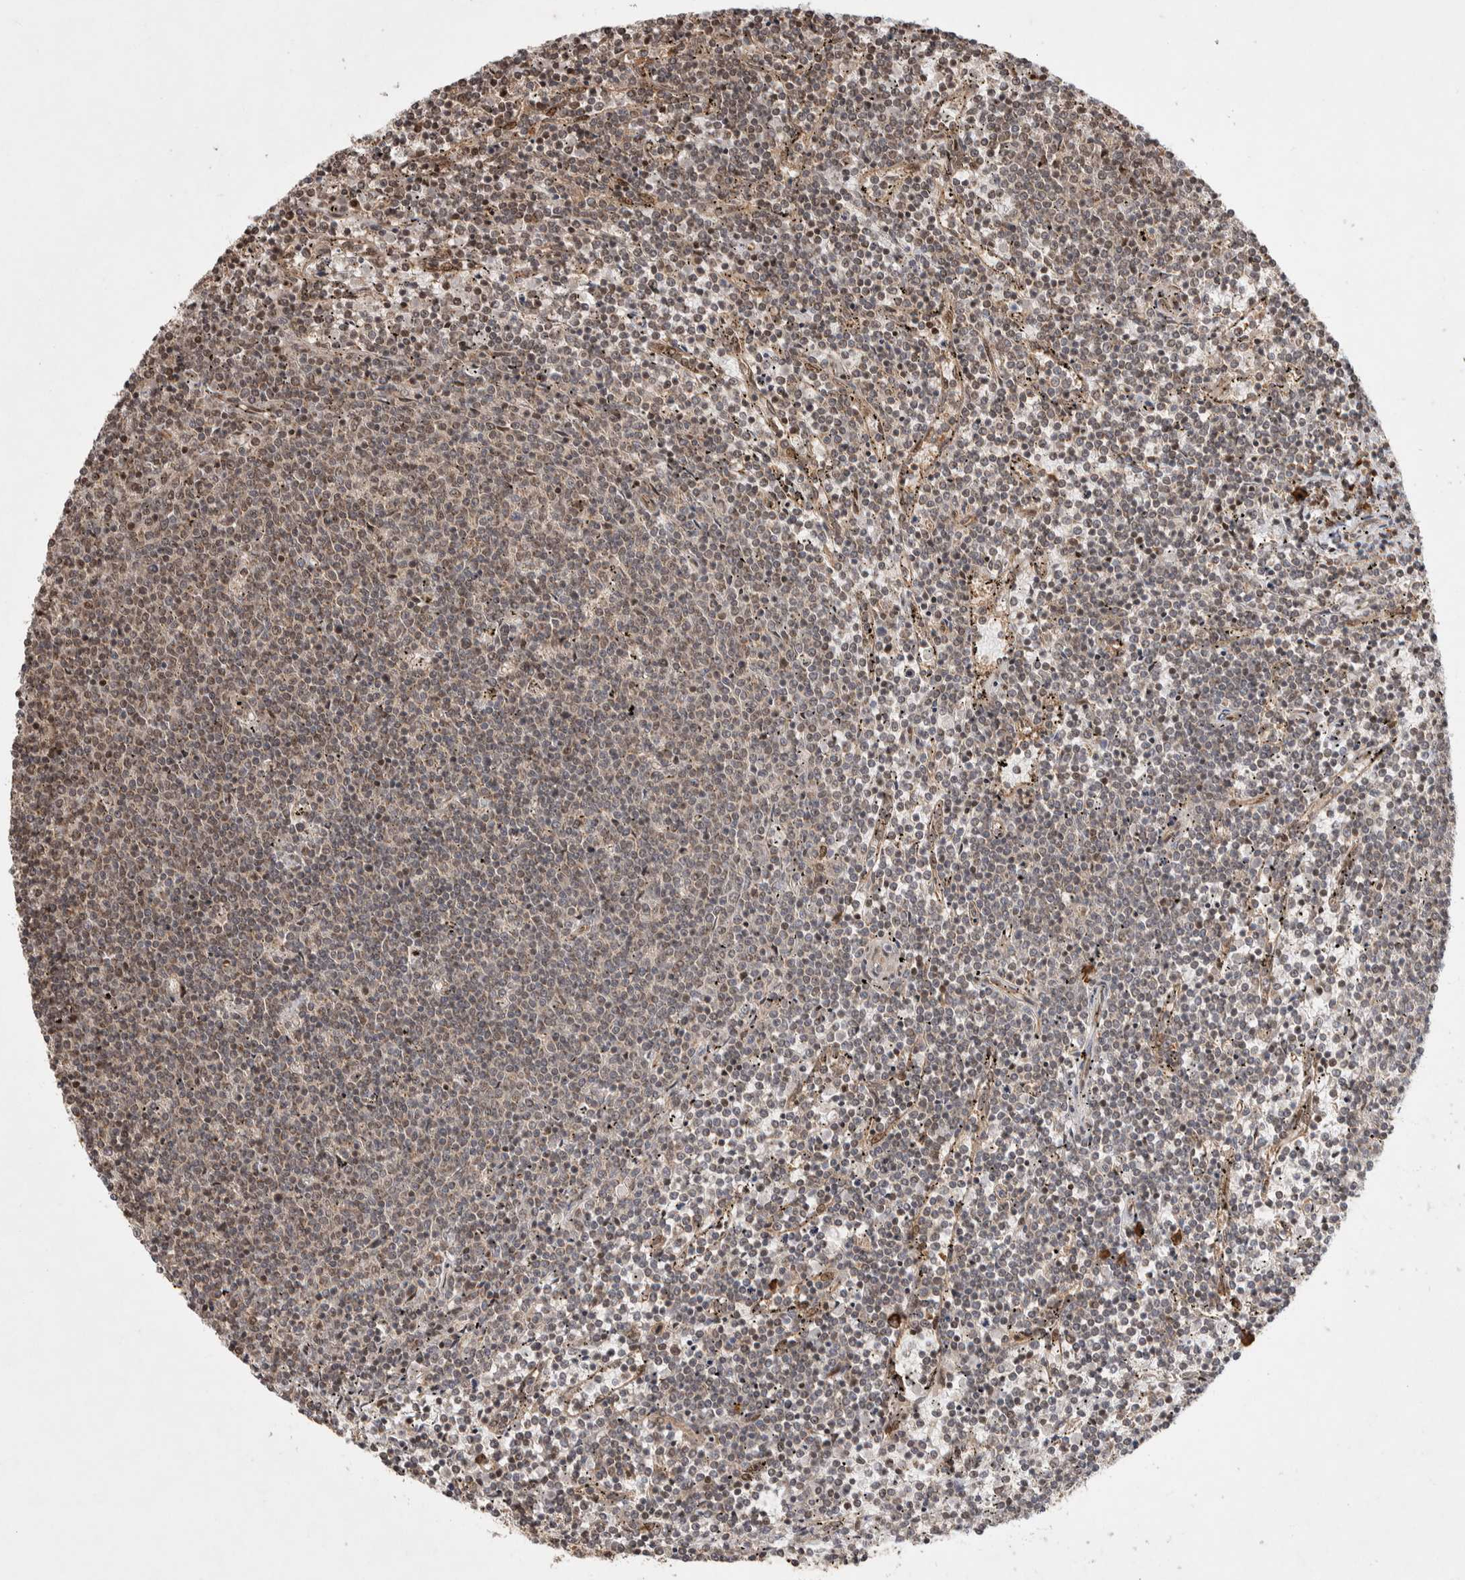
{"staining": {"intensity": "weak", "quantity": "25%-75%", "location": "nuclear"}, "tissue": "lymphoma", "cell_type": "Tumor cells", "image_type": "cancer", "snomed": [{"axis": "morphology", "description": "Malignant lymphoma, non-Hodgkin's type, Low grade"}, {"axis": "topography", "description": "Spleen"}], "caption": "Protein staining of low-grade malignant lymphoma, non-Hodgkin's type tissue demonstrates weak nuclear positivity in about 25%-75% of tumor cells.", "gene": "TOR1B", "patient": {"sex": "female", "age": 50}}